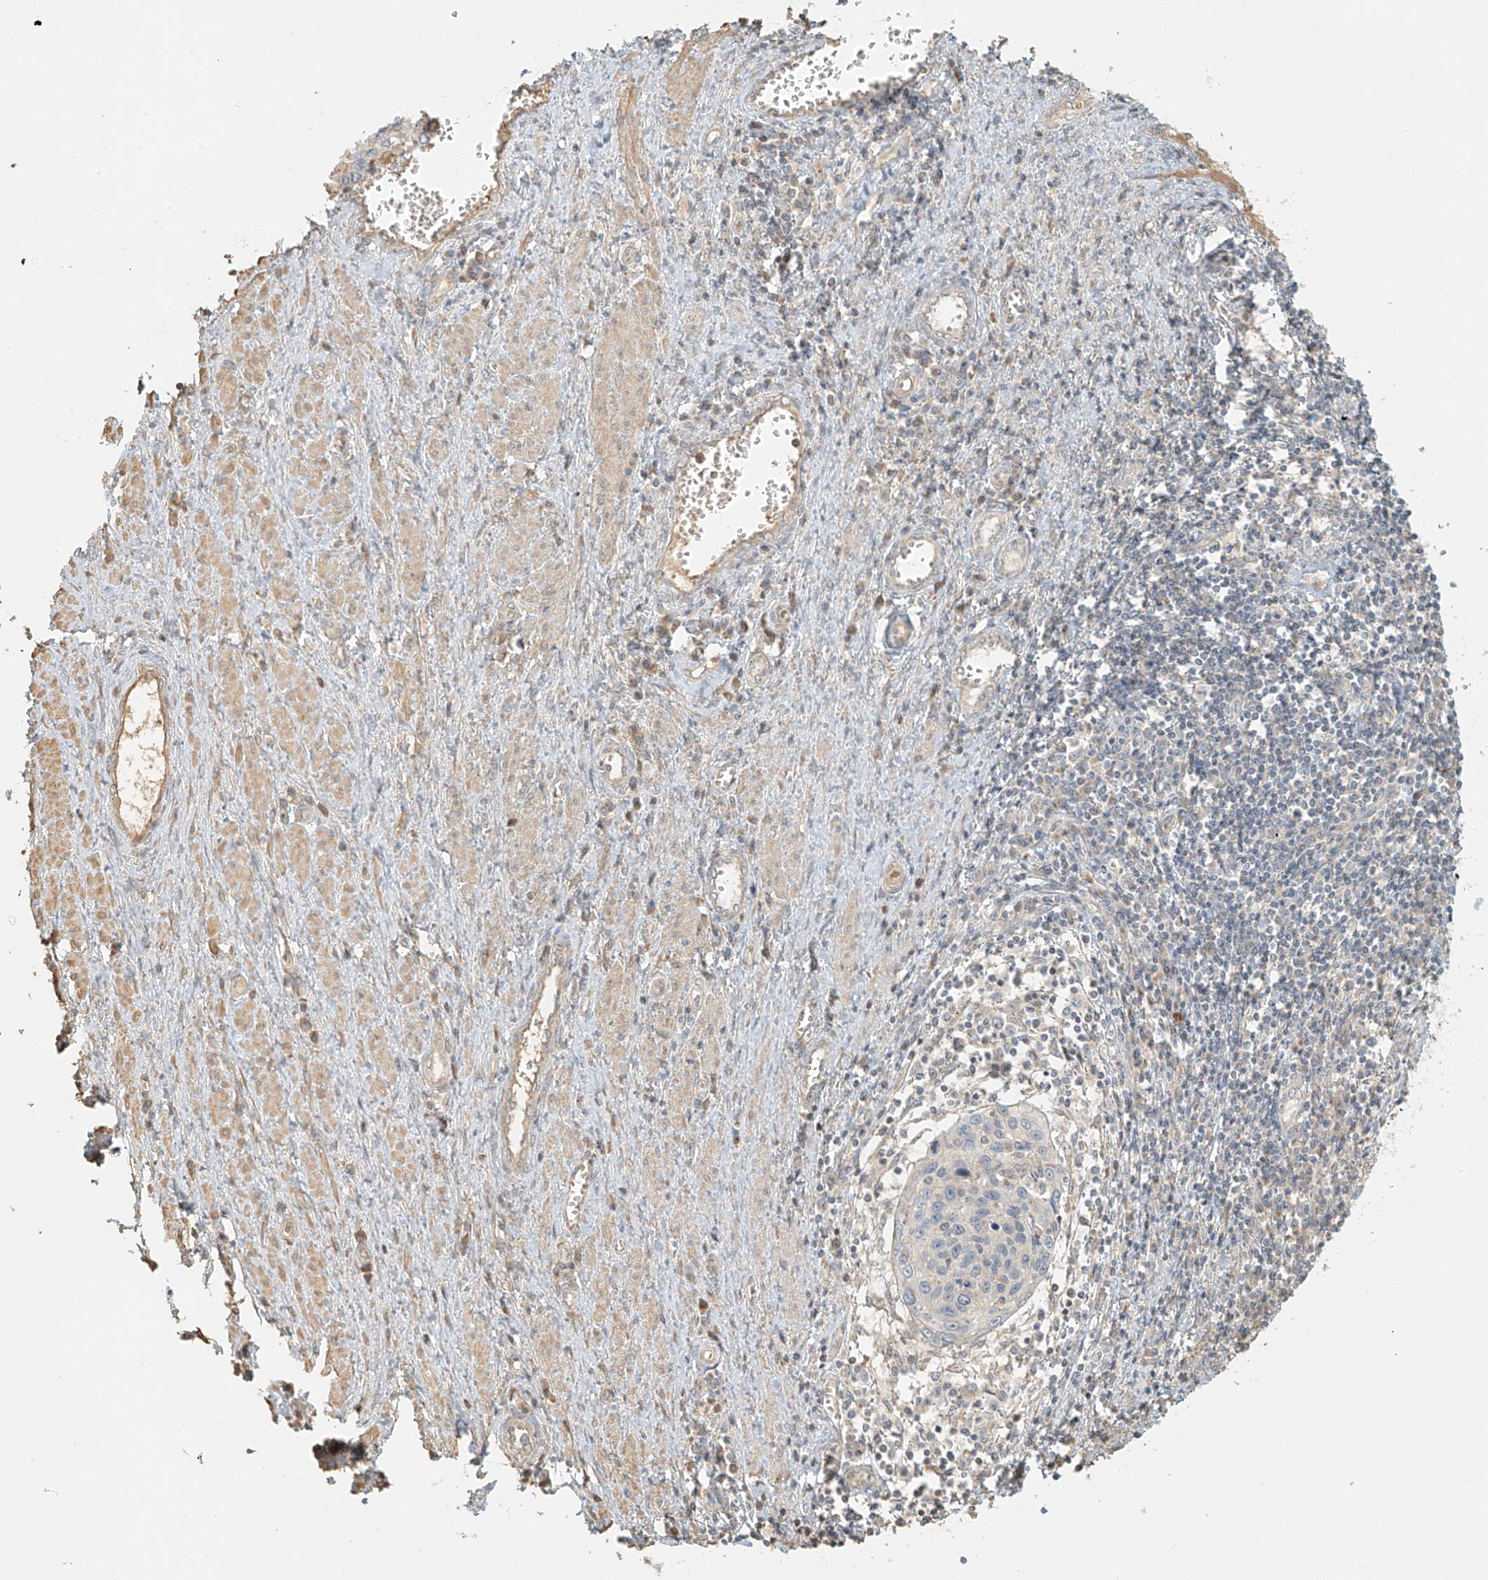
{"staining": {"intensity": "negative", "quantity": "none", "location": "none"}, "tissue": "cervical cancer", "cell_type": "Tumor cells", "image_type": "cancer", "snomed": [{"axis": "morphology", "description": "Squamous cell carcinoma, NOS"}, {"axis": "topography", "description": "Cervix"}], "caption": "IHC photomicrograph of human cervical squamous cell carcinoma stained for a protein (brown), which demonstrates no expression in tumor cells.", "gene": "UPK1B", "patient": {"sex": "female", "age": 32}}